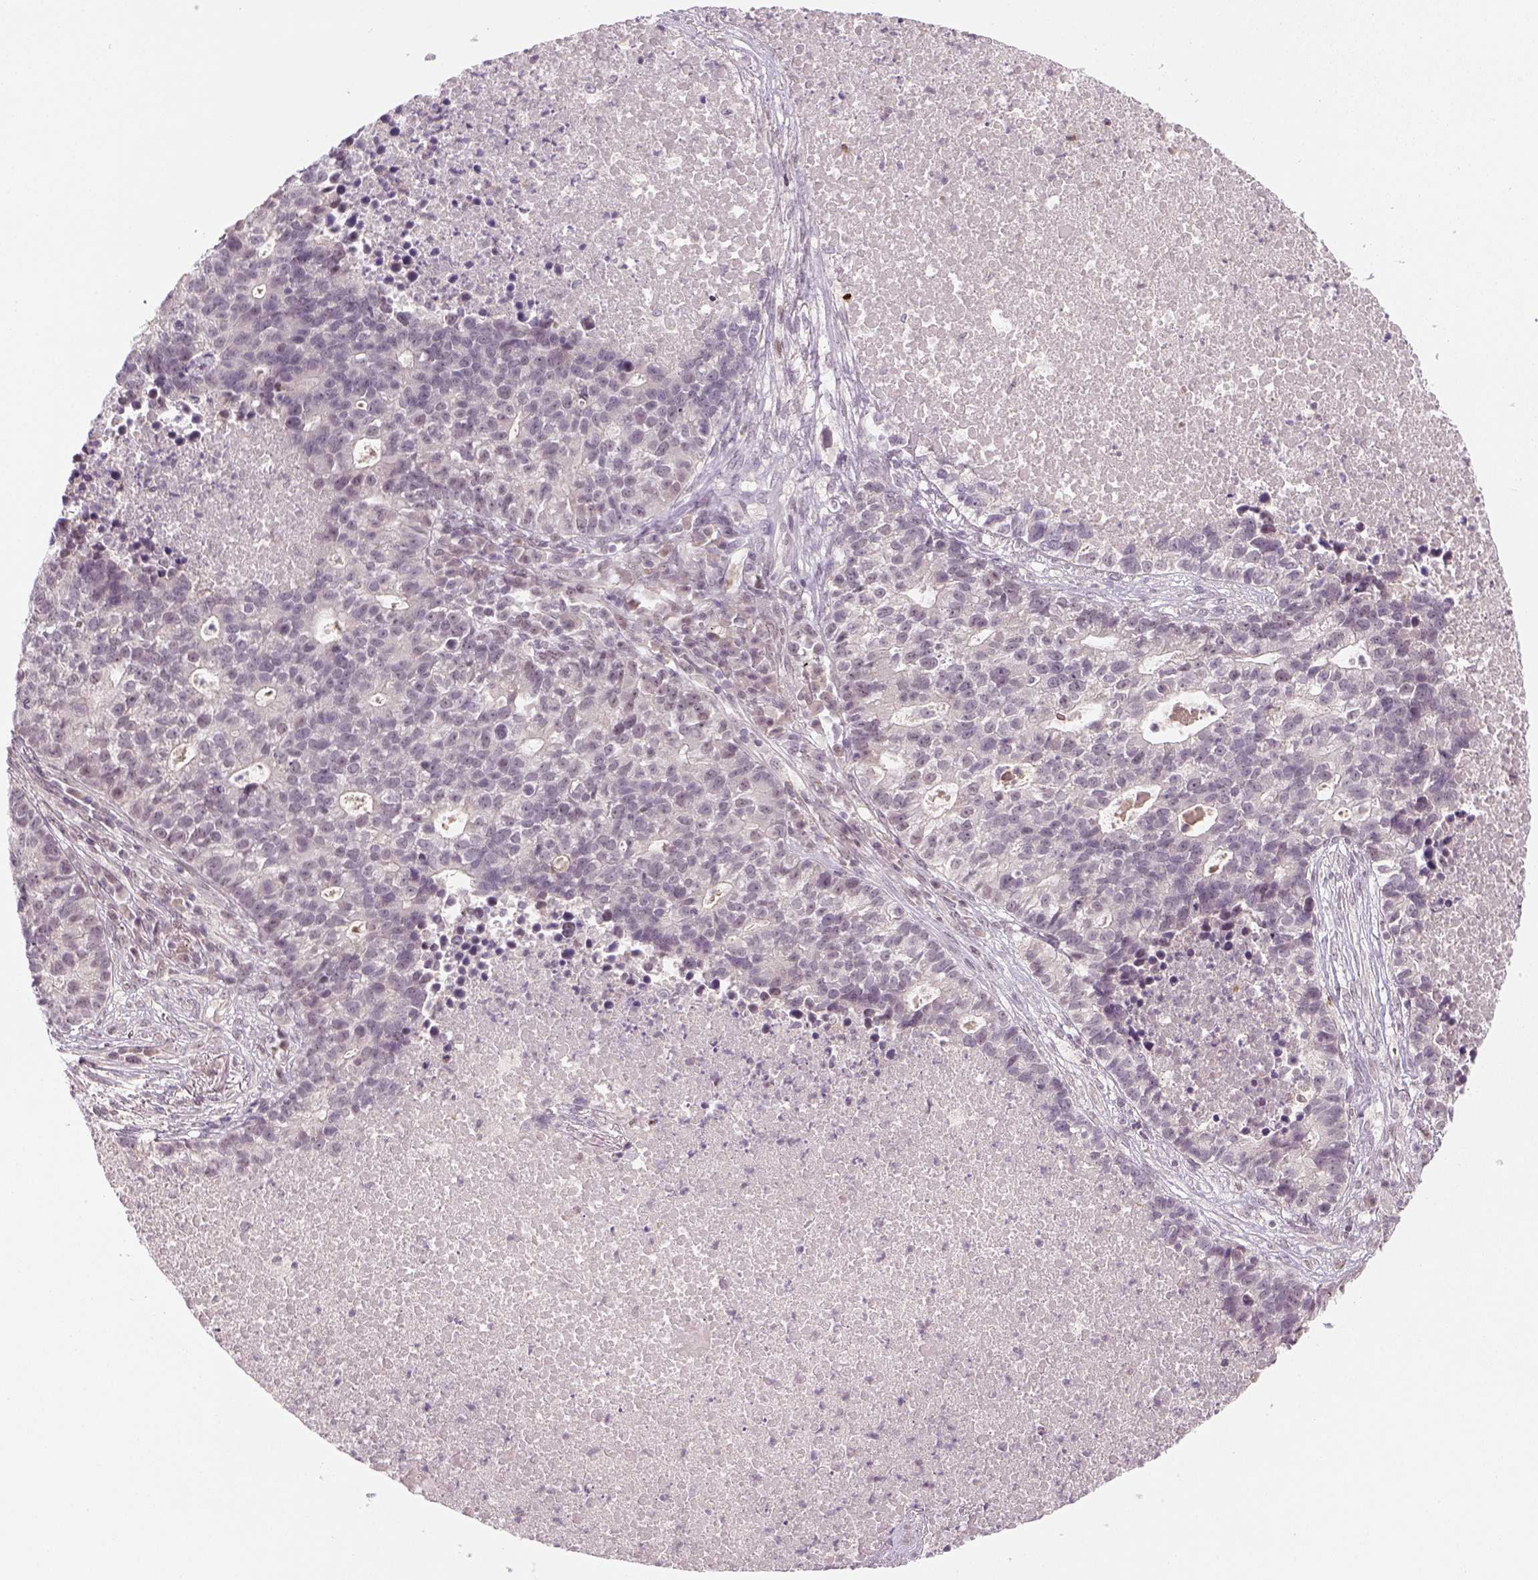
{"staining": {"intensity": "negative", "quantity": "none", "location": "none"}, "tissue": "lung cancer", "cell_type": "Tumor cells", "image_type": "cancer", "snomed": [{"axis": "morphology", "description": "Adenocarcinoma, NOS"}, {"axis": "topography", "description": "Lung"}], "caption": "DAB immunohistochemical staining of human lung cancer reveals no significant staining in tumor cells.", "gene": "MAGEB3", "patient": {"sex": "male", "age": 57}}